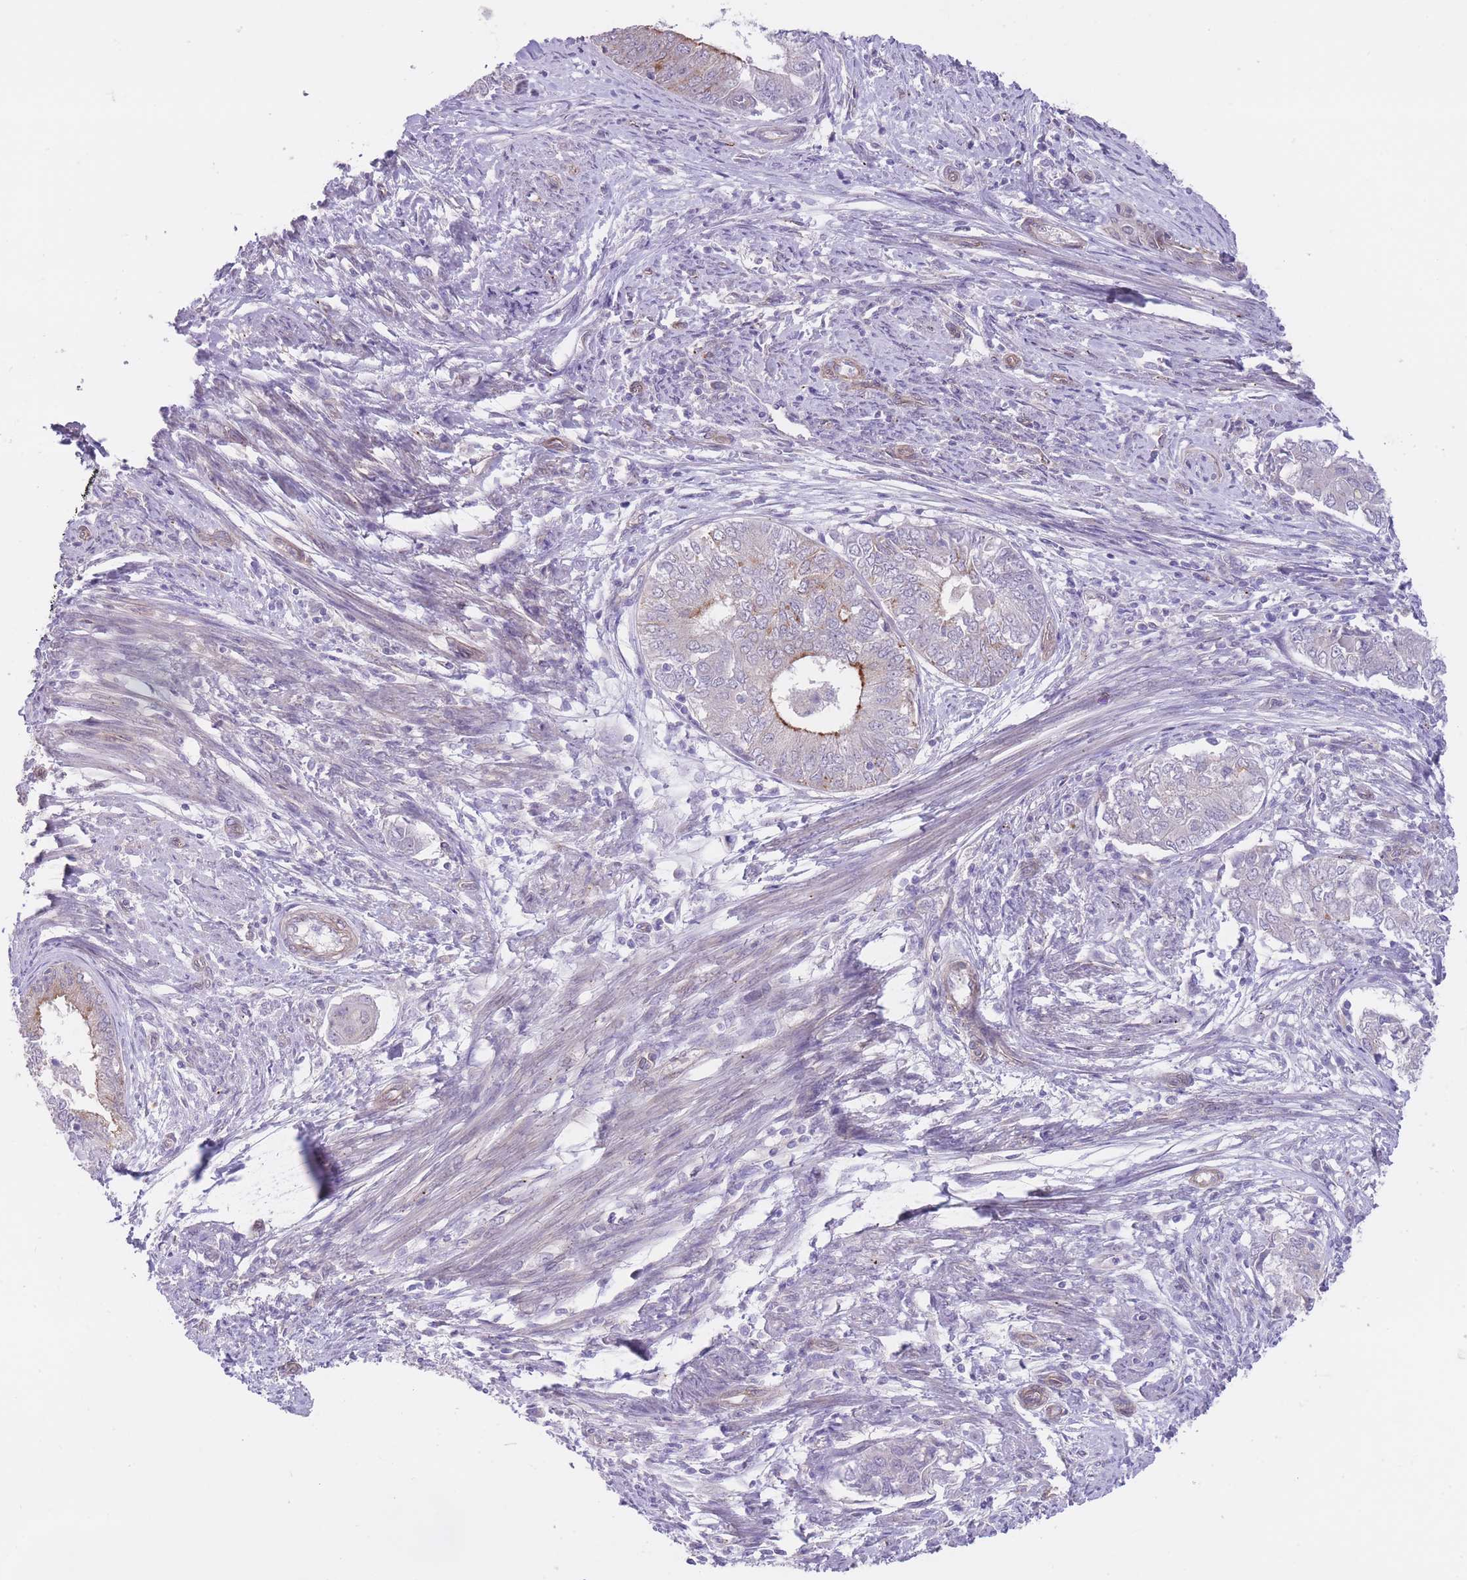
{"staining": {"intensity": "moderate", "quantity": "<25%", "location": "cytoplasmic/membranous"}, "tissue": "endometrial cancer", "cell_type": "Tumor cells", "image_type": "cancer", "snomed": [{"axis": "morphology", "description": "Adenocarcinoma, NOS"}, {"axis": "topography", "description": "Endometrium"}], "caption": "Adenocarcinoma (endometrial) stained with a brown dye reveals moderate cytoplasmic/membranous positive expression in about <25% of tumor cells.", "gene": "QTRT1", "patient": {"sex": "female", "age": 62}}